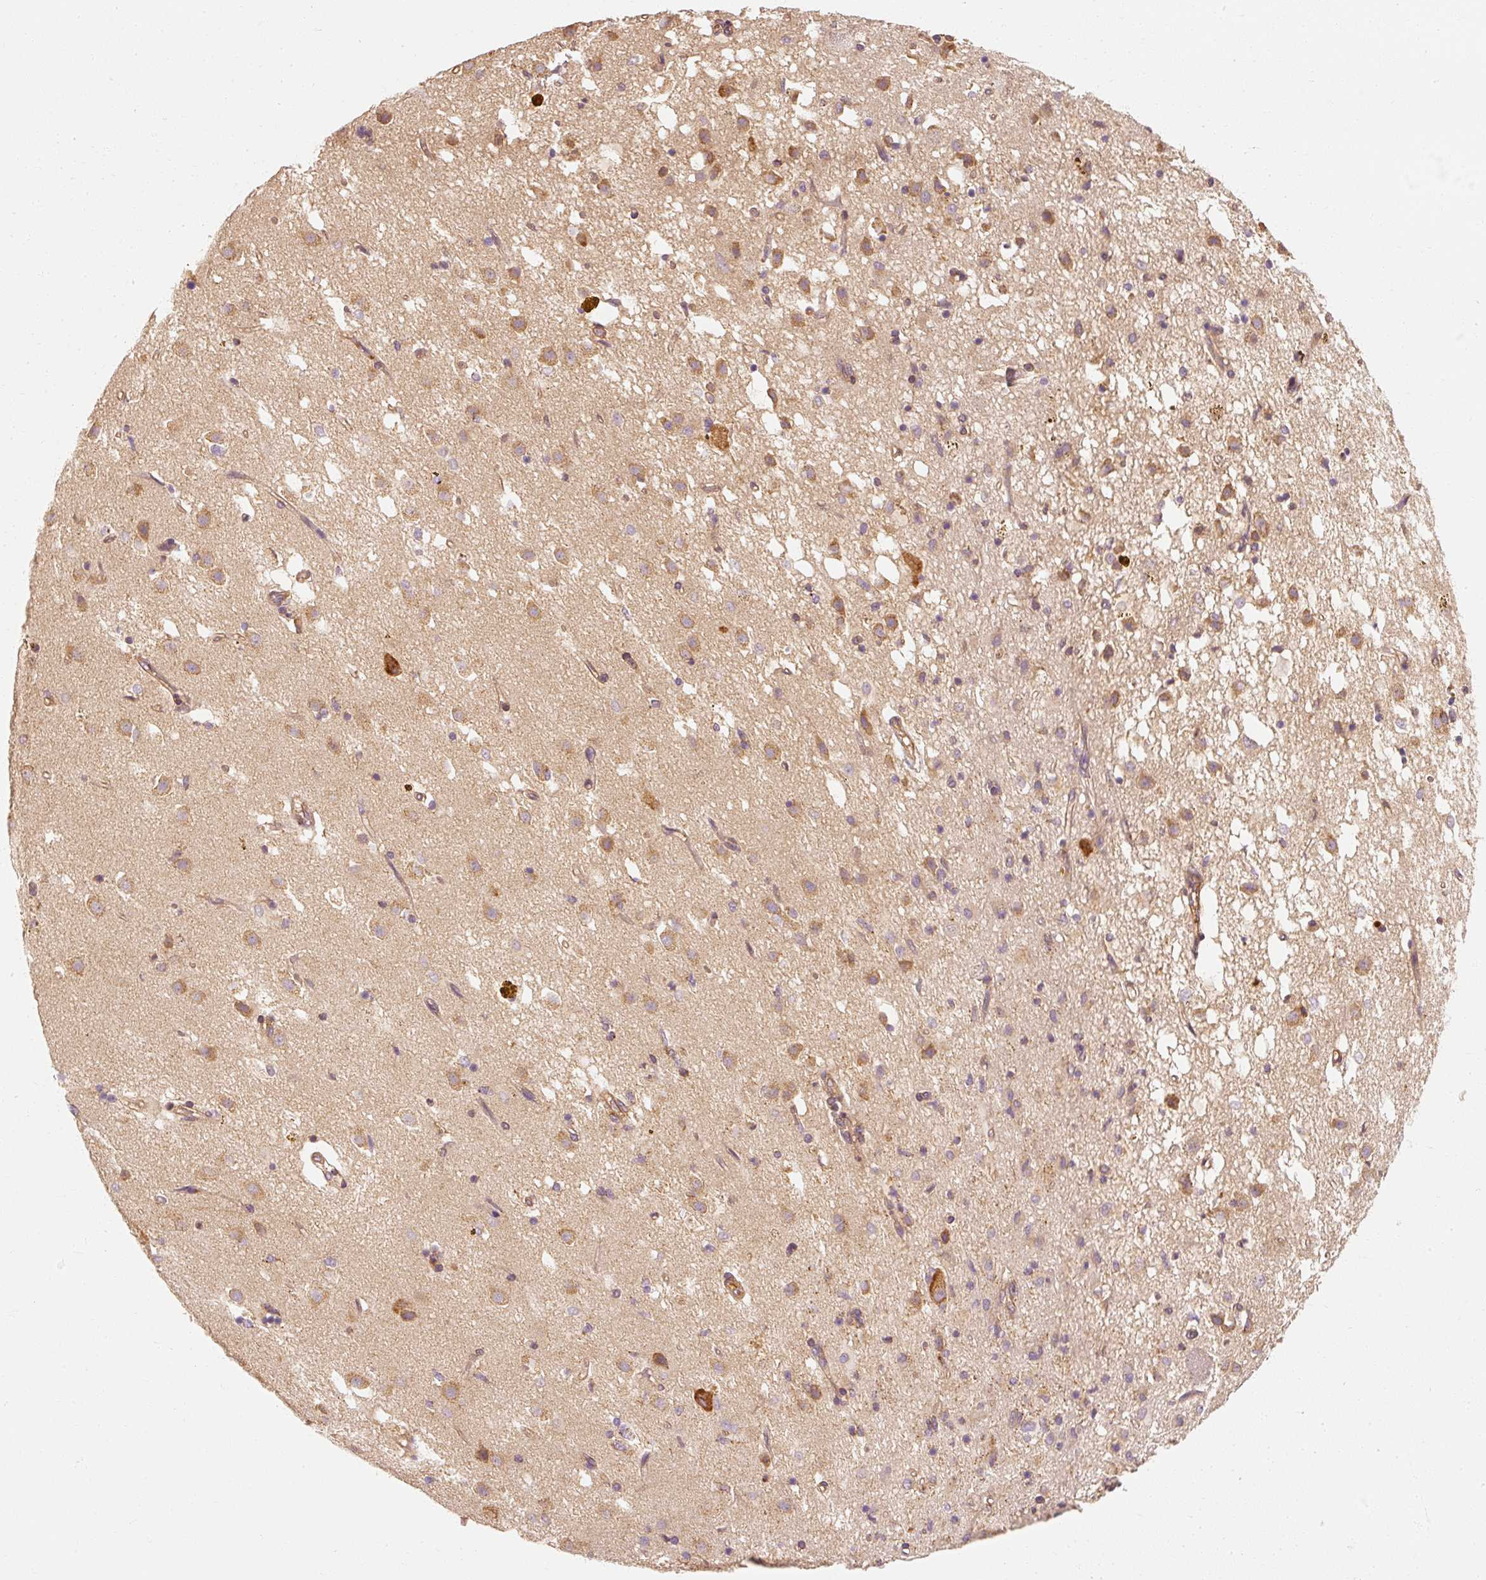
{"staining": {"intensity": "moderate", "quantity": ">75%", "location": "cytoplasmic/membranous"}, "tissue": "caudate", "cell_type": "Glial cells", "image_type": "normal", "snomed": [{"axis": "morphology", "description": "Normal tissue, NOS"}, {"axis": "topography", "description": "Lateral ventricle wall"}], "caption": "Immunohistochemical staining of unremarkable human caudate shows moderate cytoplasmic/membranous protein positivity in approximately >75% of glial cells. (Brightfield microscopy of DAB IHC at high magnification).", "gene": "TOMM40", "patient": {"sex": "male", "age": 58}}